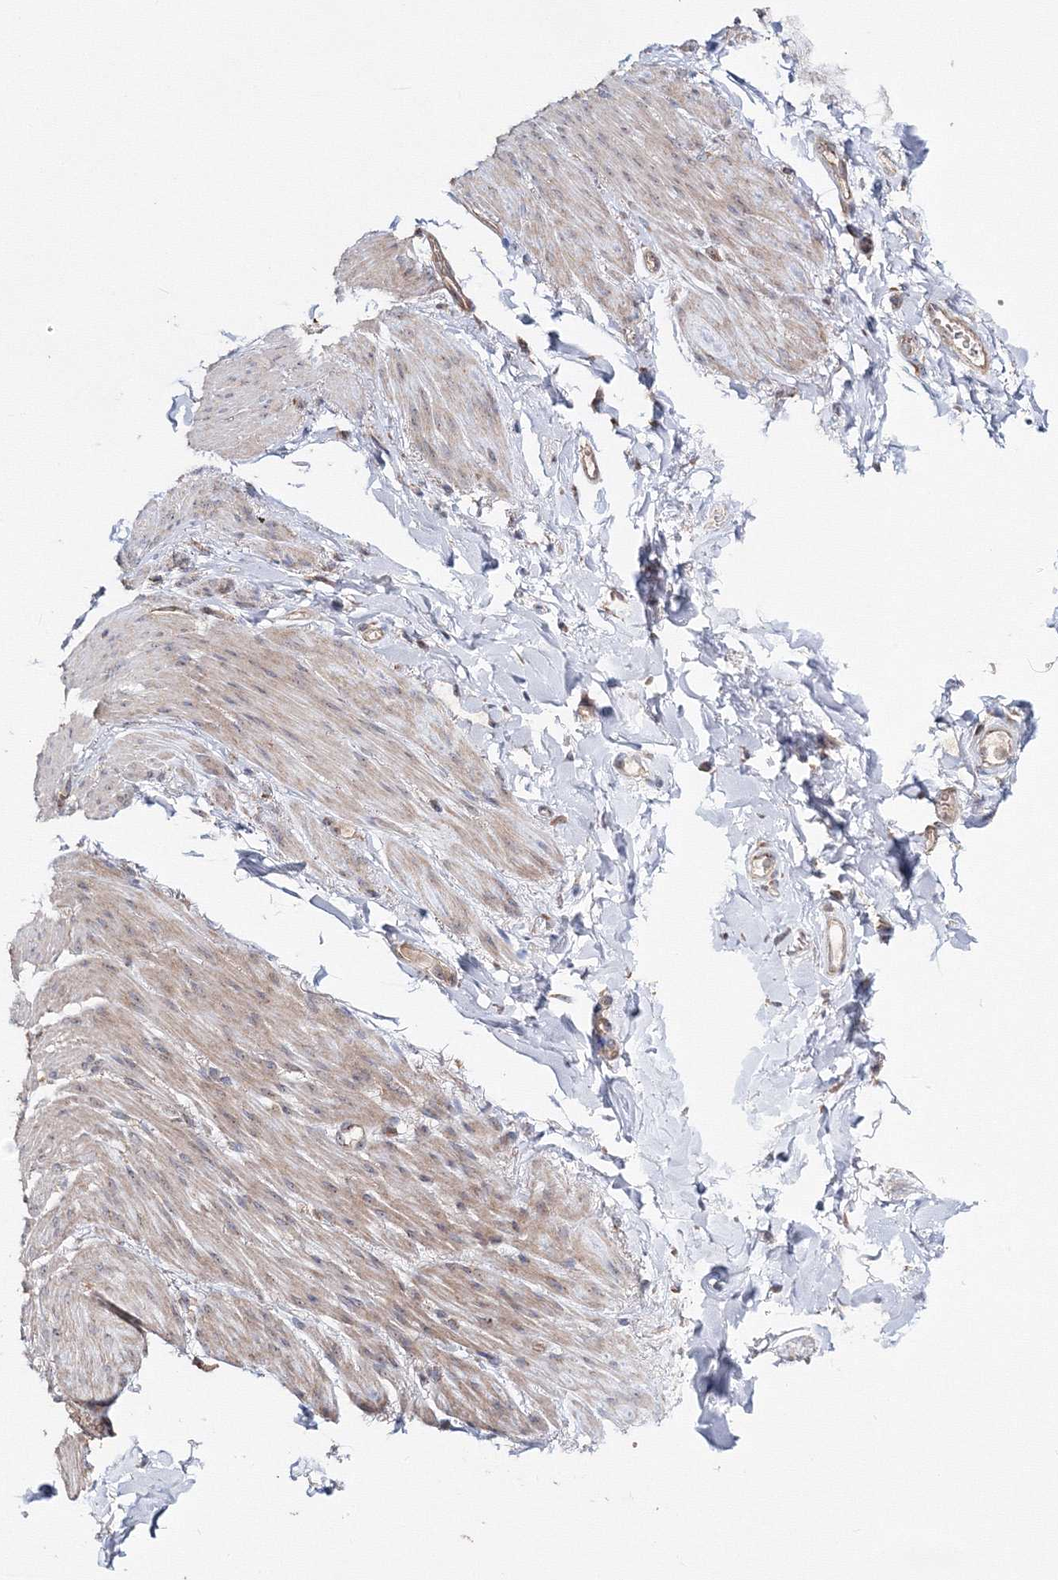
{"staining": {"intensity": "negative", "quantity": "none", "location": "none"}, "tissue": "soft tissue", "cell_type": "Chondrocytes", "image_type": "normal", "snomed": [{"axis": "morphology", "description": "Normal tissue, NOS"}, {"axis": "topography", "description": "Colon"}, {"axis": "topography", "description": "Peripheral nerve tissue"}], "caption": "There is no significant staining in chondrocytes of soft tissue. (Stains: DAB (3,3'-diaminobenzidine) immunohistochemistry (IHC) with hematoxylin counter stain, Microscopy: brightfield microscopy at high magnification).", "gene": "PEX13", "patient": {"sex": "female", "age": 61}}